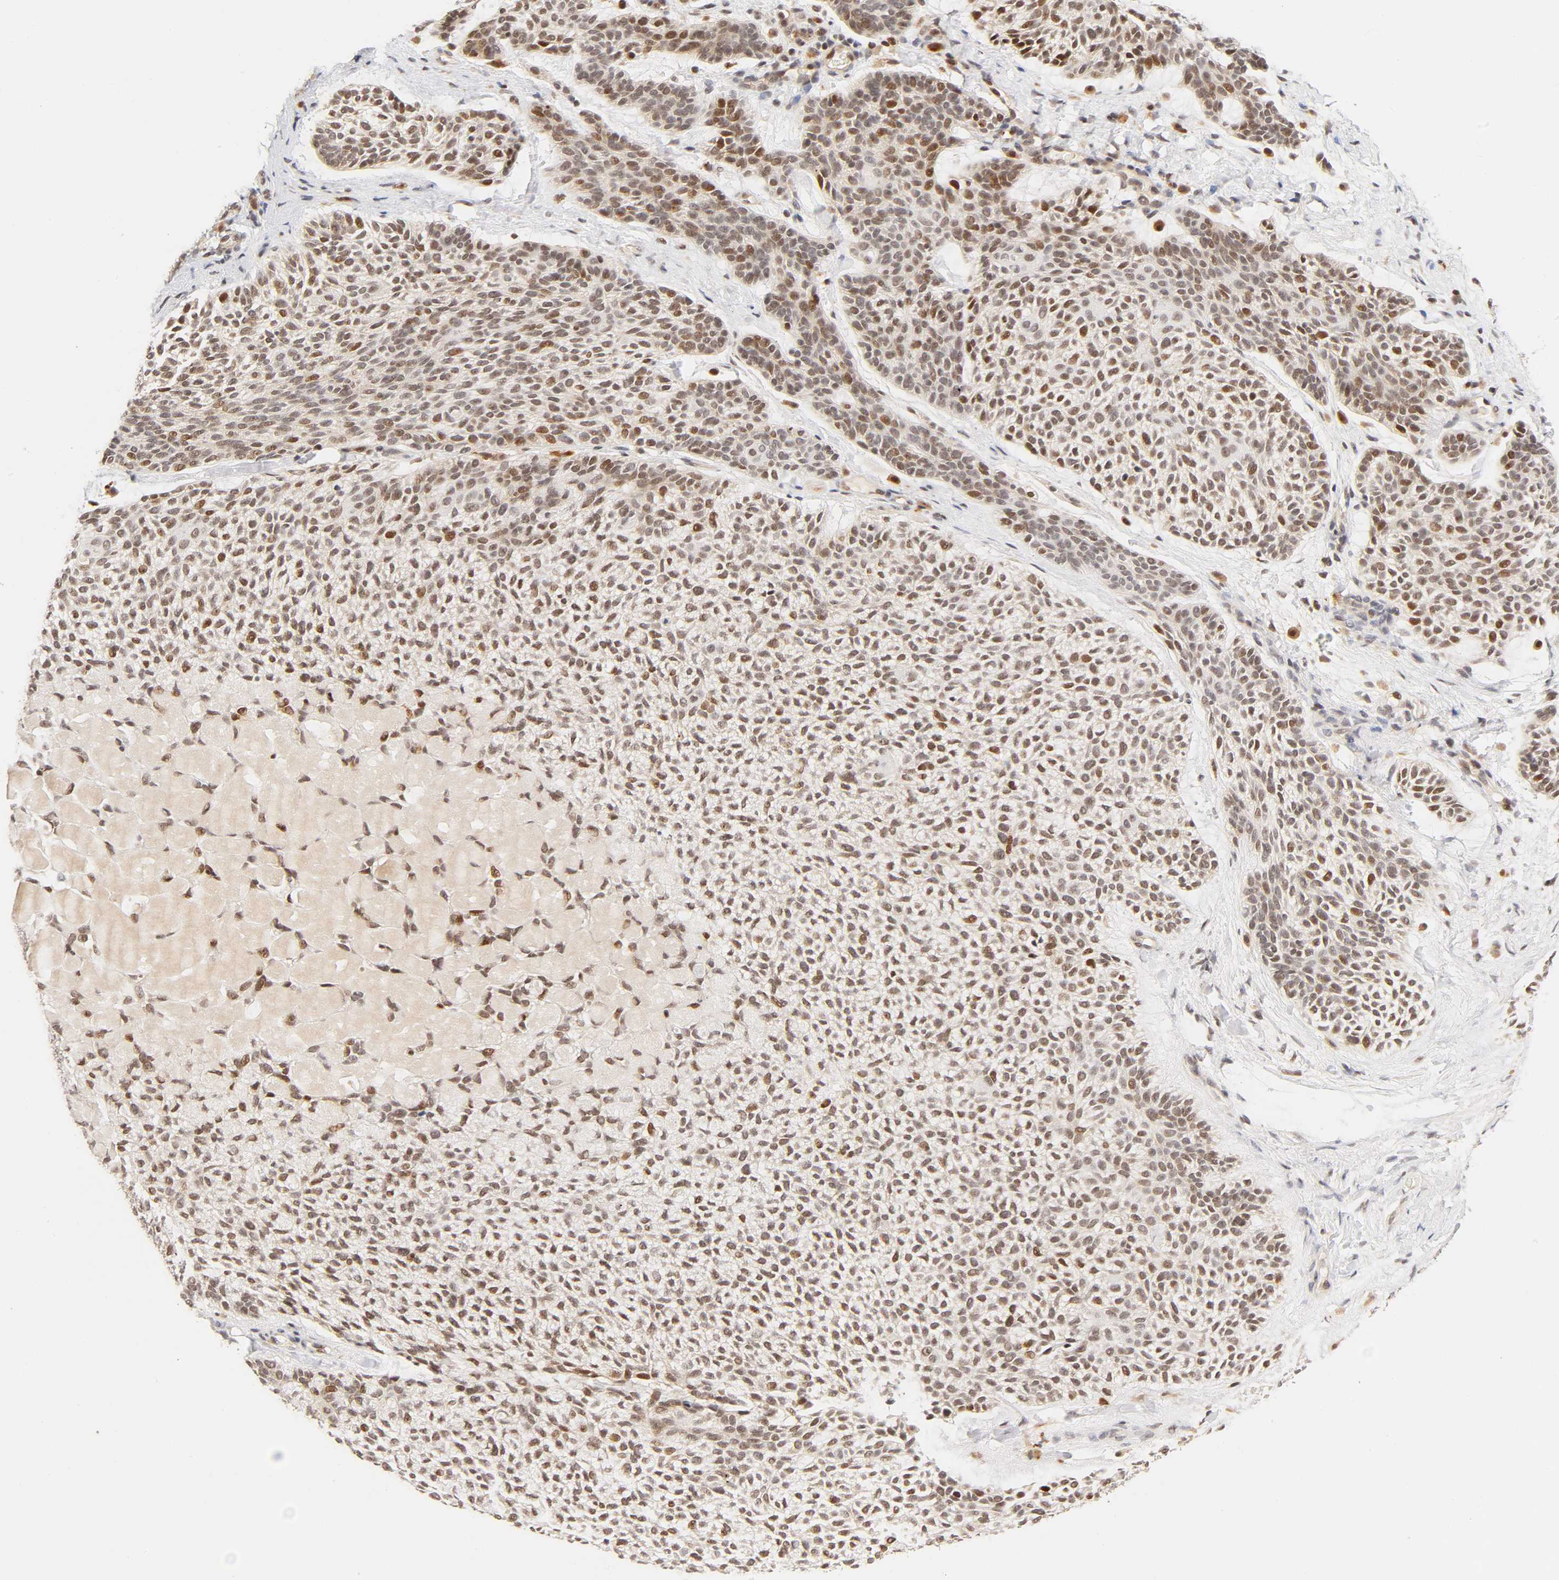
{"staining": {"intensity": "weak", "quantity": "25%-75%", "location": "cytoplasmic/membranous,nuclear"}, "tissue": "skin cancer", "cell_type": "Tumor cells", "image_type": "cancer", "snomed": [{"axis": "morphology", "description": "Normal tissue, NOS"}, {"axis": "morphology", "description": "Basal cell carcinoma"}, {"axis": "topography", "description": "Skin"}], "caption": "Immunohistochemical staining of skin cancer (basal cell carcinoma) displays weak cytoplasmic/membranous and nuclear protein expression in about 25%-75% of tumor cells.", "gene": "TAF10", "patient": {"sex": "female", "age": 70}}